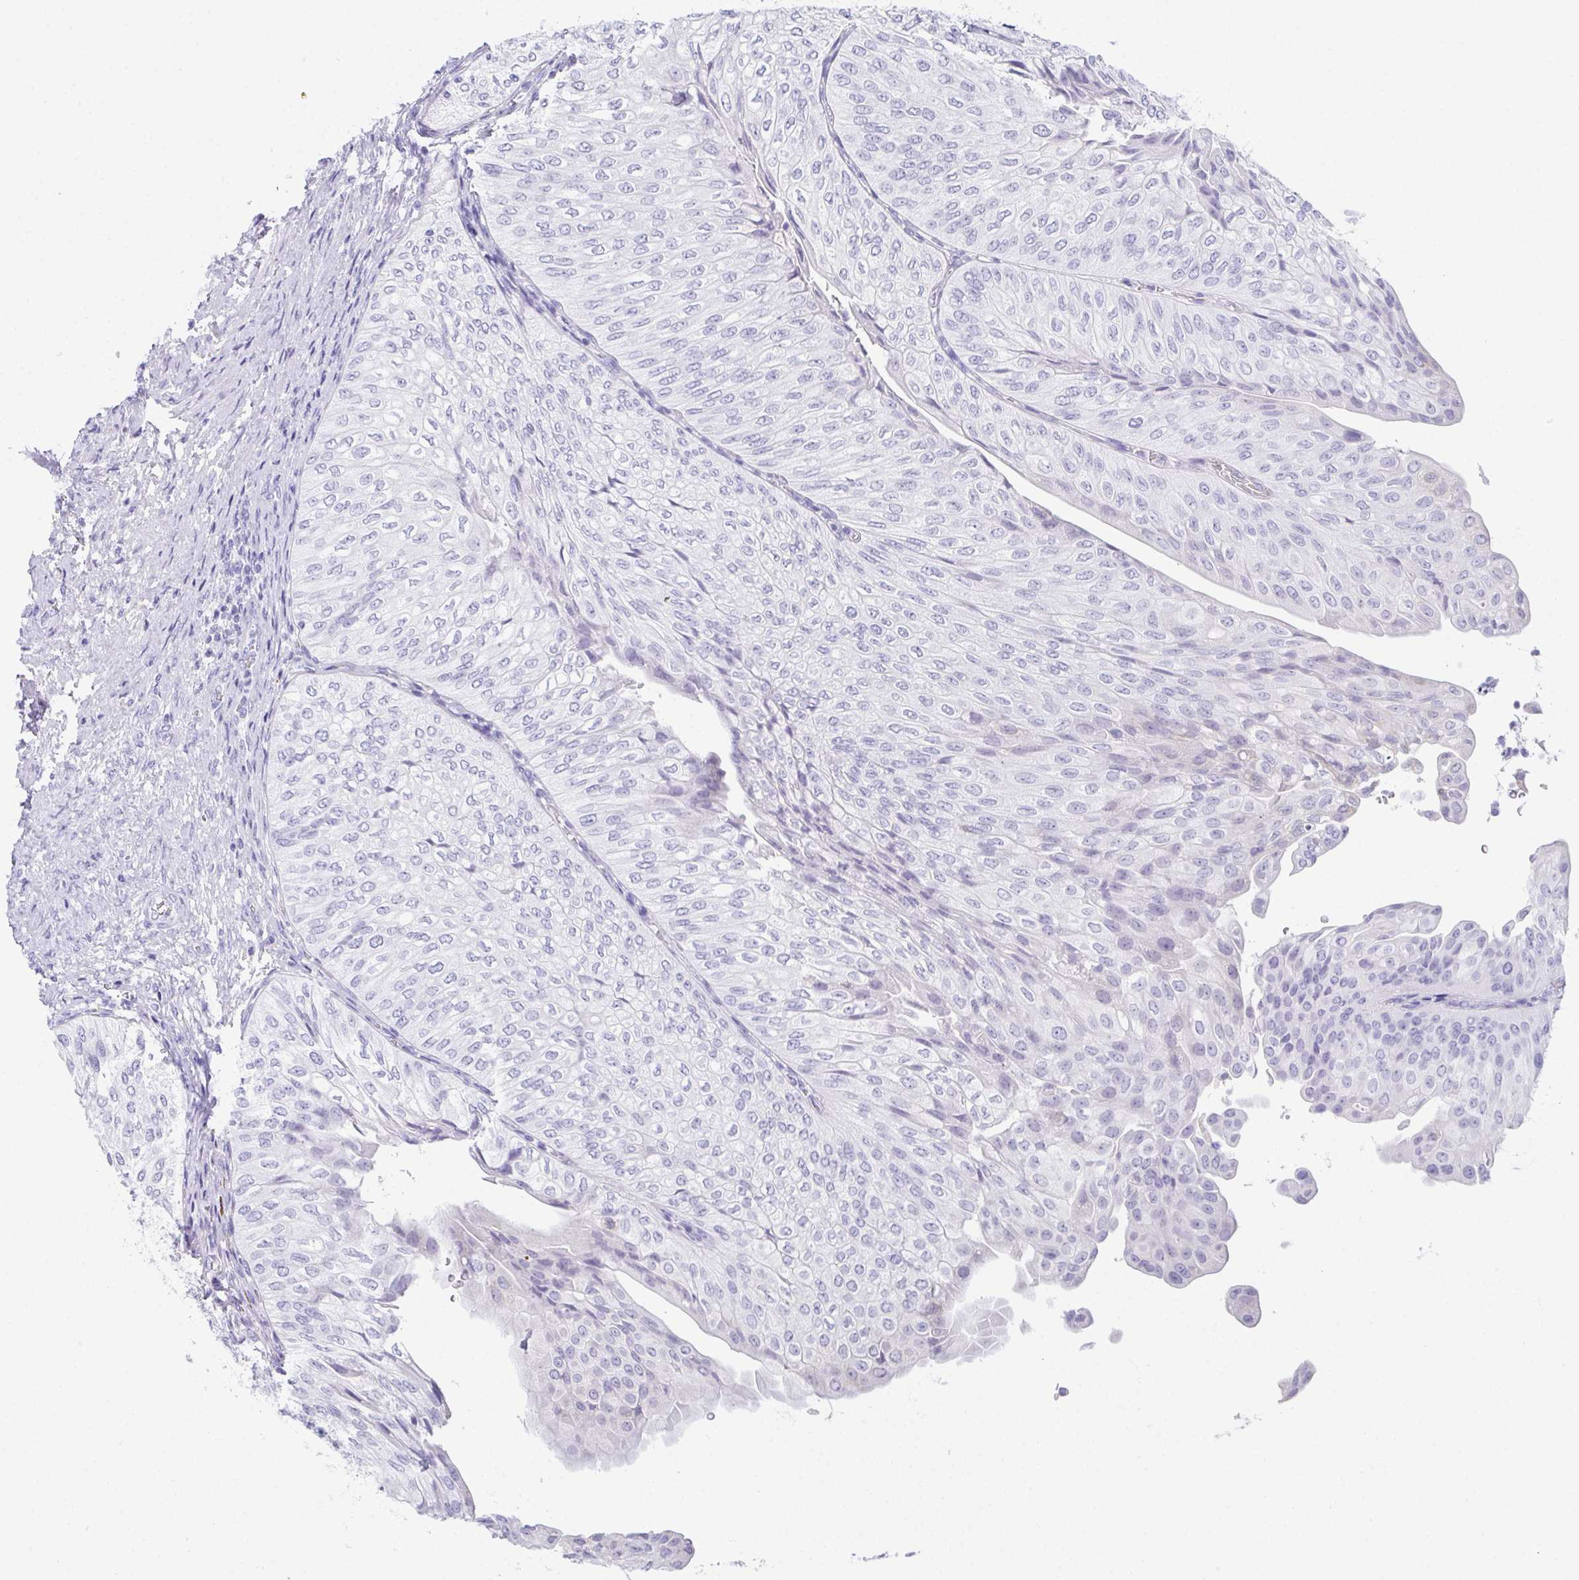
{"staining": {"intensity": "negative", "quantity": "none", "location": "none"}, "tissue": "urothelial cancer", "cell_type": "Tumor cells", "image_type": "cancer", "snomed": [{"axis": "morphology", "description": "Urothelial carcinoma, NOS"}, {"axis": "topography", "description": "Urinary bladder"}], "caption": "DAB immunohistochemical staining of transitional cell carcinoma displays no significant staining in tumor cells.", "gene": "TEX19", "patient": {"sex": "male", "age": 62}}